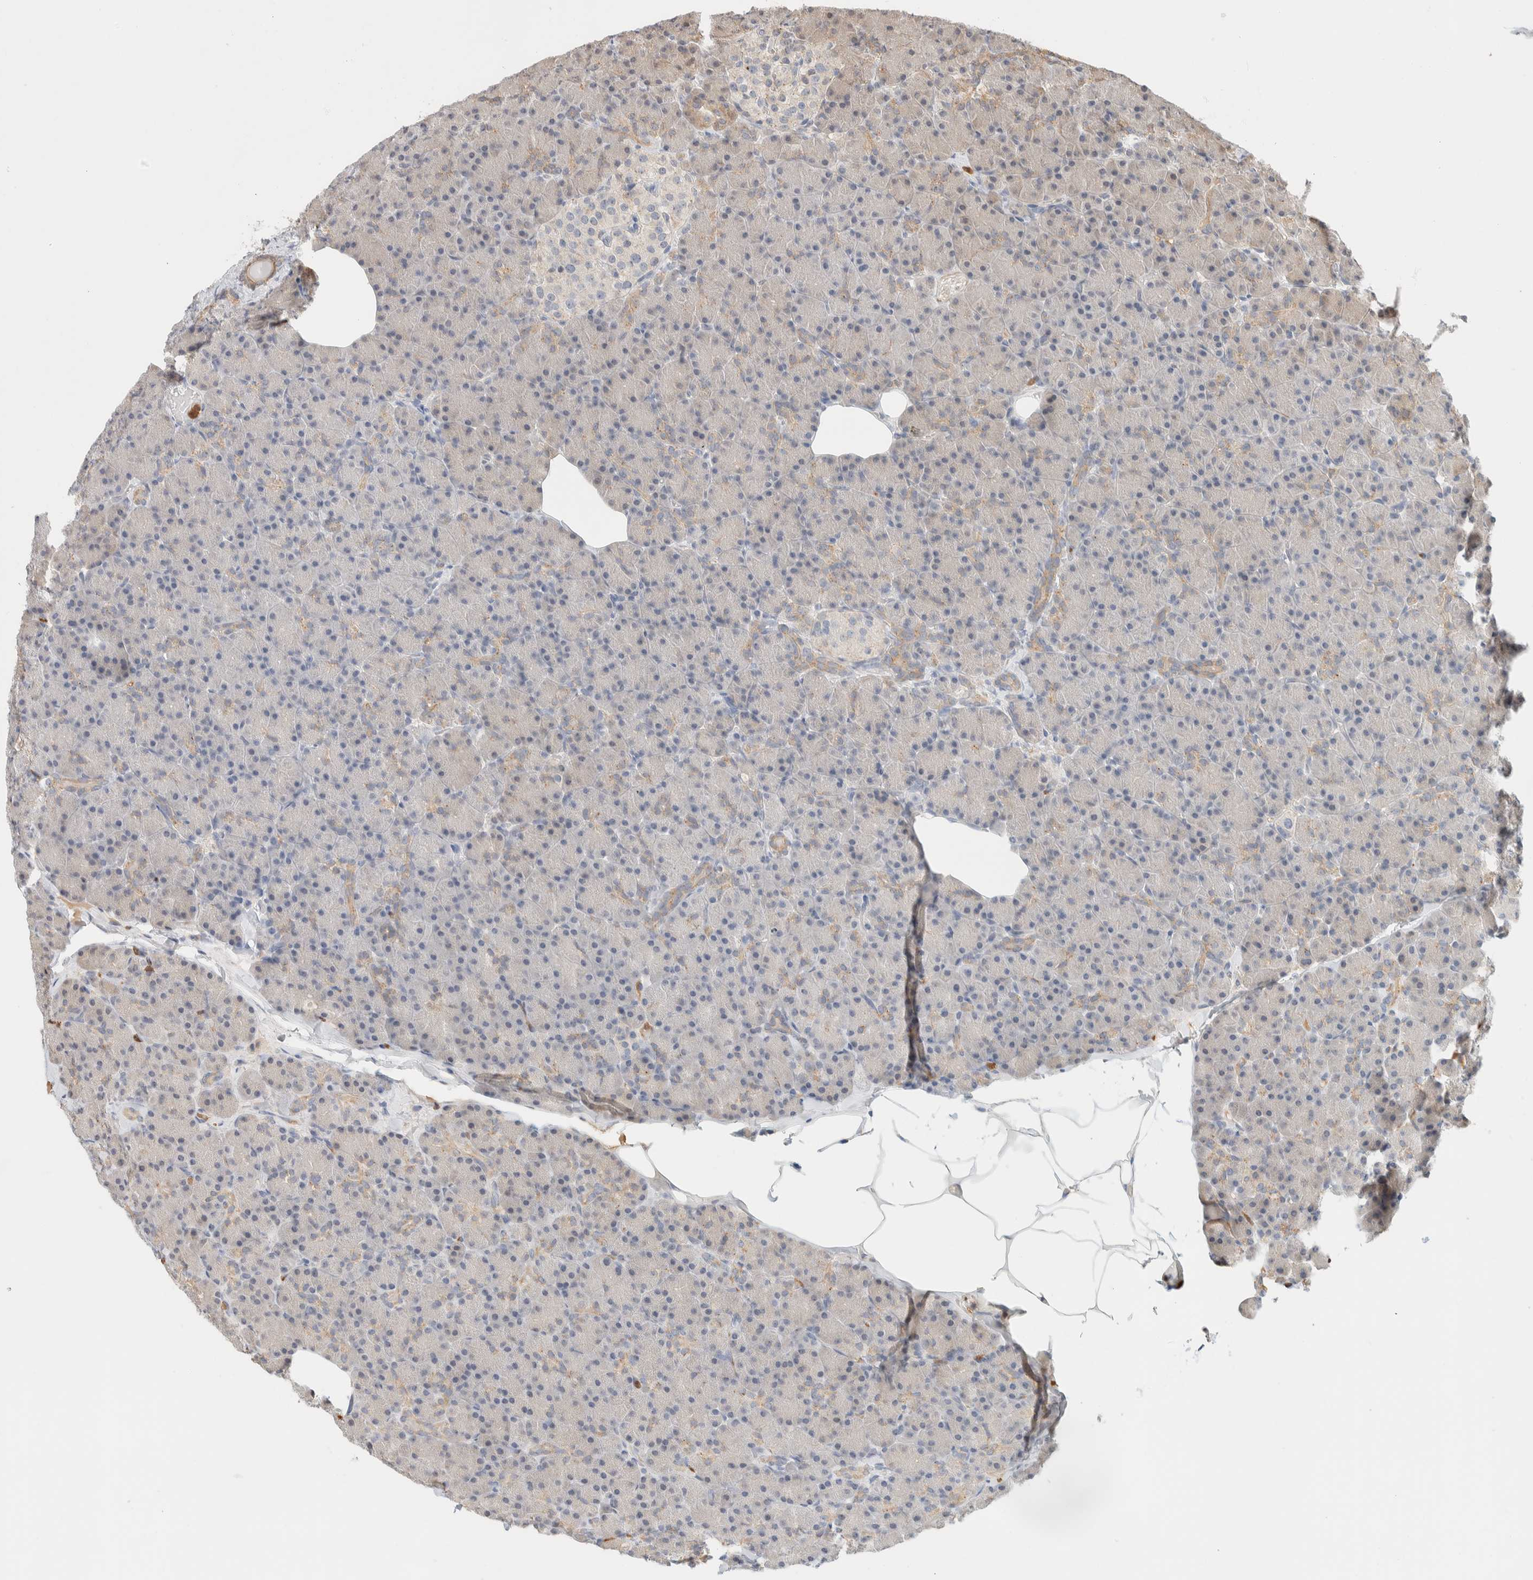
{"staining": {"intensity": "moderate", "quantity": "<25%", "location": "cytoplasmic/membranous"}, "tissue": "pancreas", "cell_type": "Exocrine glandular cells", "image_type": "normal", "snomed": [{"axis": "morphology", "description": "Normal tissue, NOS"}, {"axis": "topography", "description": "Pancreas"}], "caption": "Brown immunohistochemical staining in unremarkable human pancreas exhibits moderate cytoplasmic/membranous expression in approximately <25% of exocrine glandular cells. (DAB = brown stain, brightfield microscopy at high magnification).", "gene": "SETD4", "patient": {"sex": "female", "age": 43}}